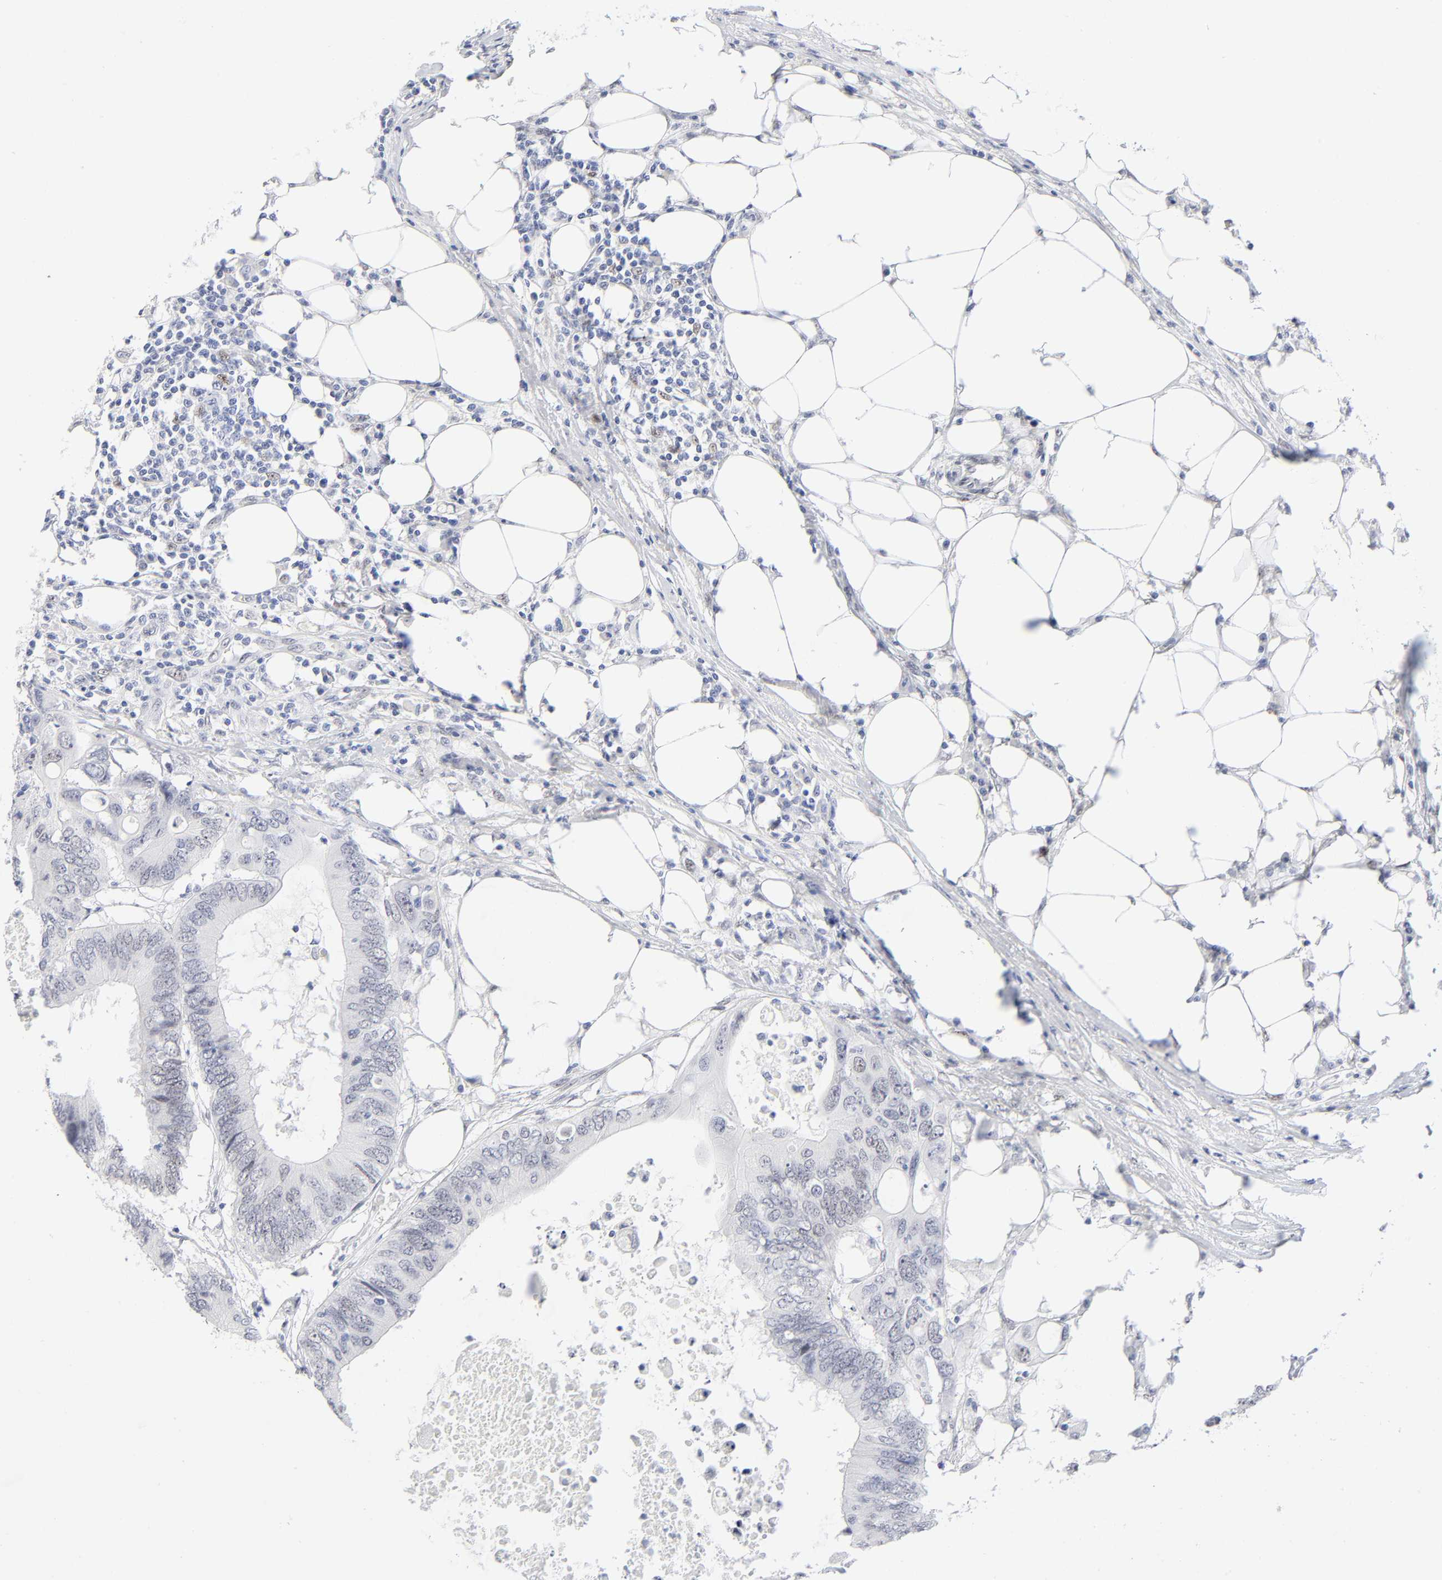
{"staining": {"intensity": "weak", "quantity": "25%-75%", "location": "nuclear"}, "tissue": "colorectal cancer", "cell_type": "Tumor cells", "image_type": "cancer", "snomed": [{"axis": "morphology", "description": "Adenocarcinoma, NOS"}, {"axis": "topography", "description": "Colon"}], "caption": "Colorectal cancer (adenocarcinoma) was stained to show a protein in brown. There is low levels of weak nuclear expression in about 25%-75% of tumor cells.", "gene": "NFIC", "patient": {"sex": "male", "age": 71}}